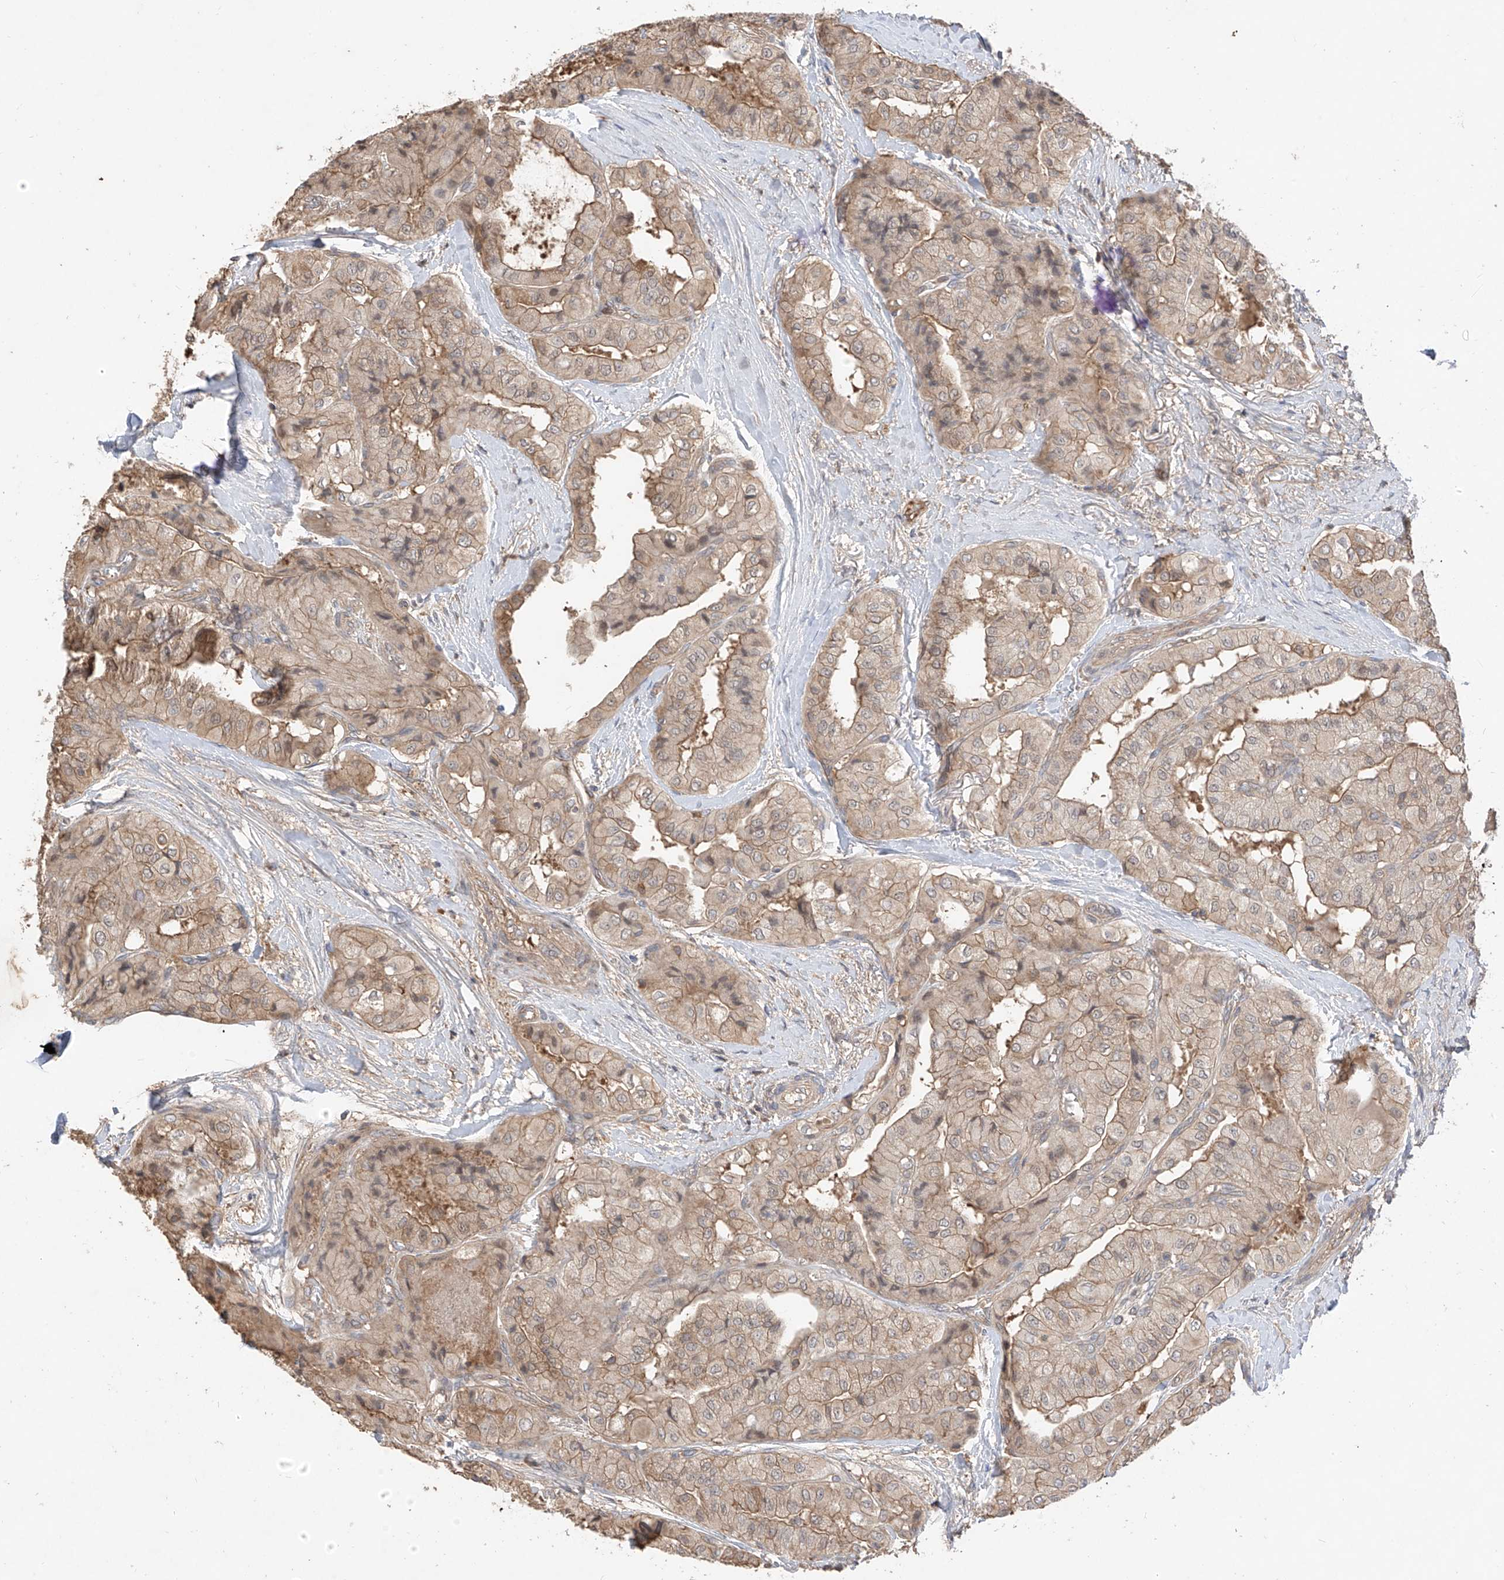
{"staining": {"intensity": "weak", "quantity": ">75%", "location": "cytoplasmic/membranous"}, "tissue": "thyroid cancer", "cell_type": "Tumor cells", "image_type": "cancer", "snomed": [{"axis": "morphology", "description": "Papillary adenocarcinoma, NOS"}, {"axis": "topography", "description": "Thyroid gland"}], "caption": "Immunohistochemistry (IHC) (DAB (3,3'-diaminobenzidine)) staining of thyroid papillary adenocarcinoma reveals weak cytoplasmic/membranous protein positivity in about >75% of tumor cells.", "gene": "CACNA2D4", "patient": {"sex": "female", "age": 59}}